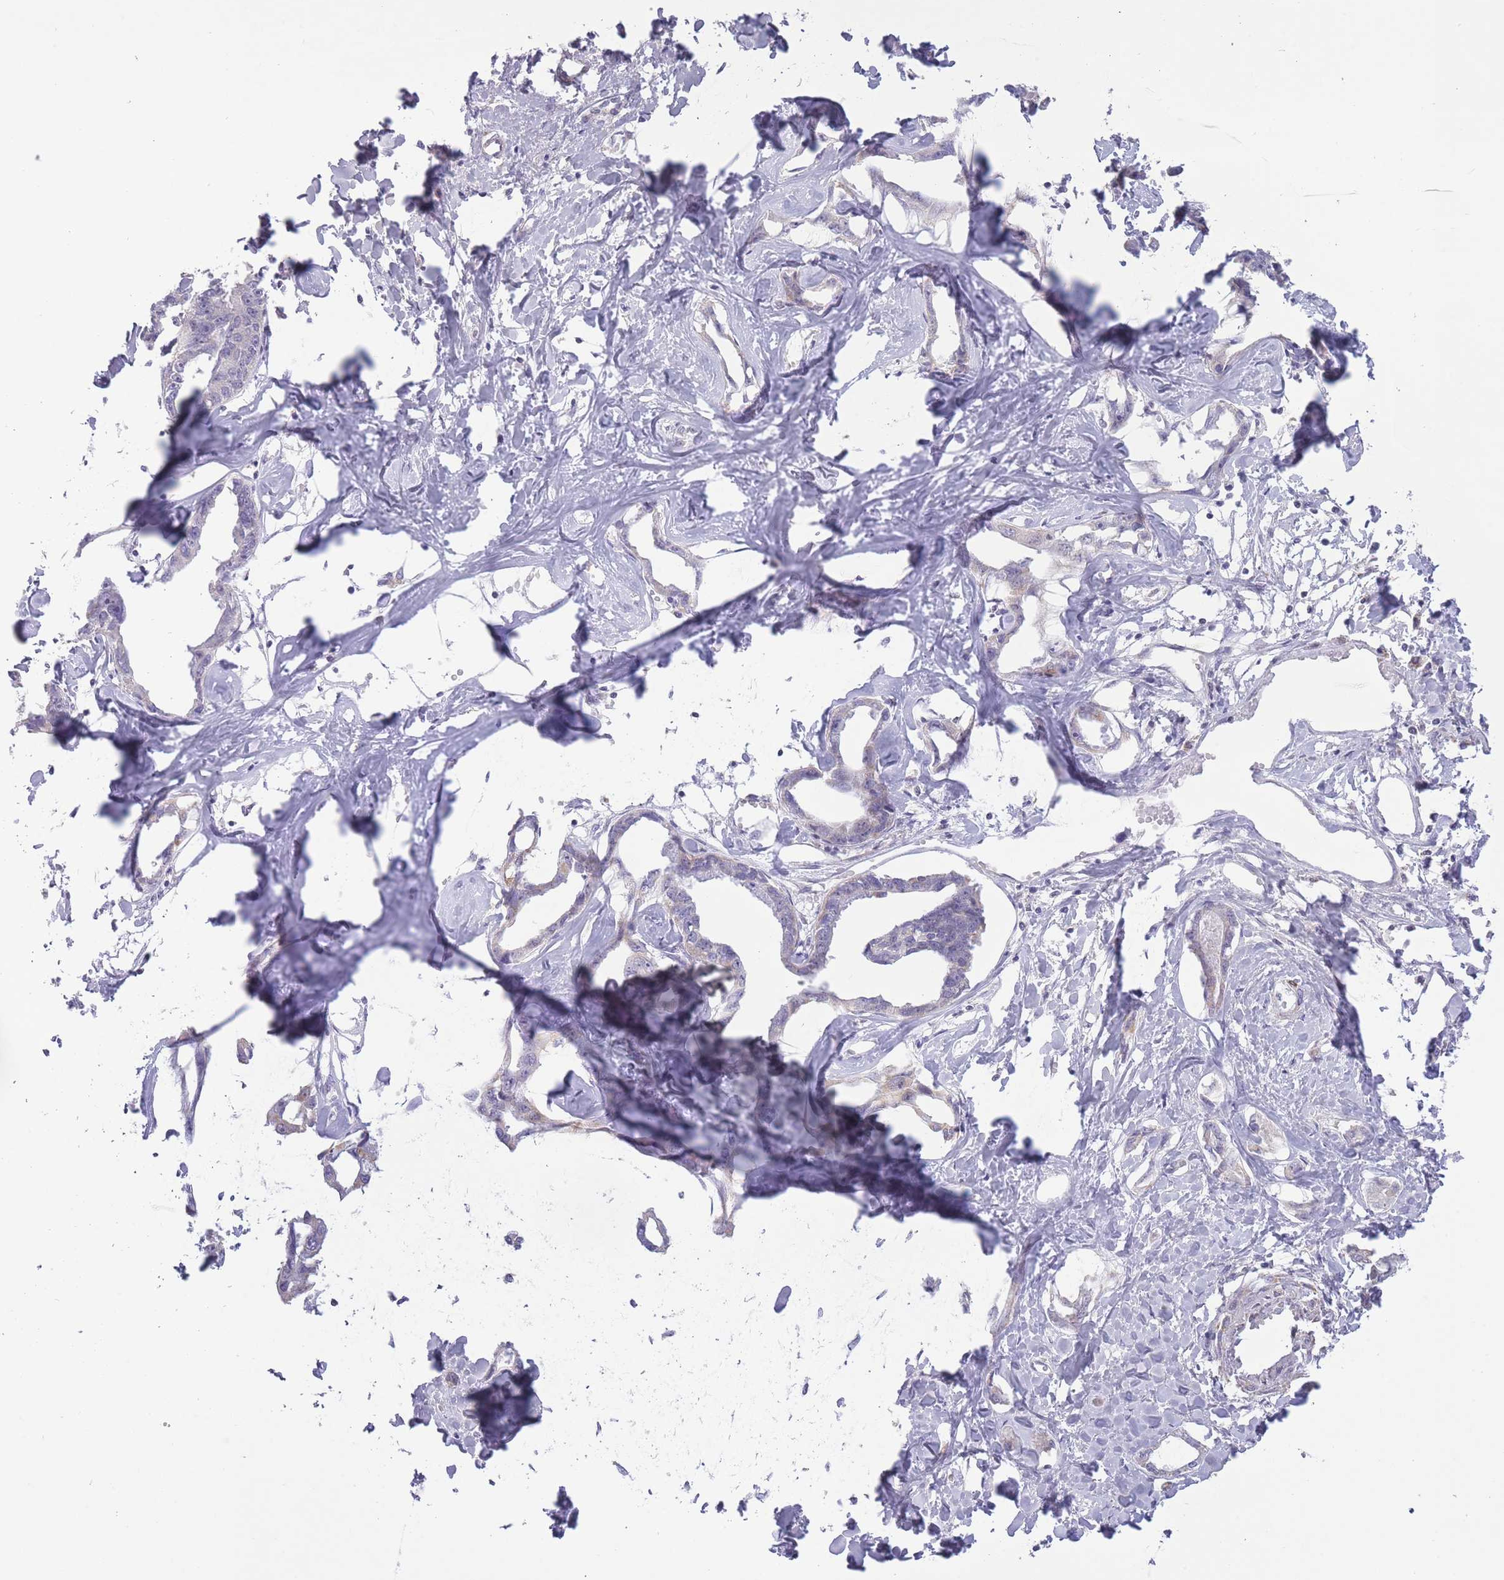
{"staining": {"intensity": "negative", "quantity": "none", "location": "none"}, "tissue": "liver cancer", "cell_type": "Tumor cells", "image_type": "cancer", "snomed": [{"axis": "morphology", "description": "Cholangiocarcinoma"}, {"axis": "topography", "description": "Liver"}], "caption": "A high-resolution histopathology image shows immunohistochemistry staining of cholangiocarcinoma (liver), which shows no significant expression in tumor cells.", "gene": "ZBTB24", "patient": {"sex": "male", "age": 59}}